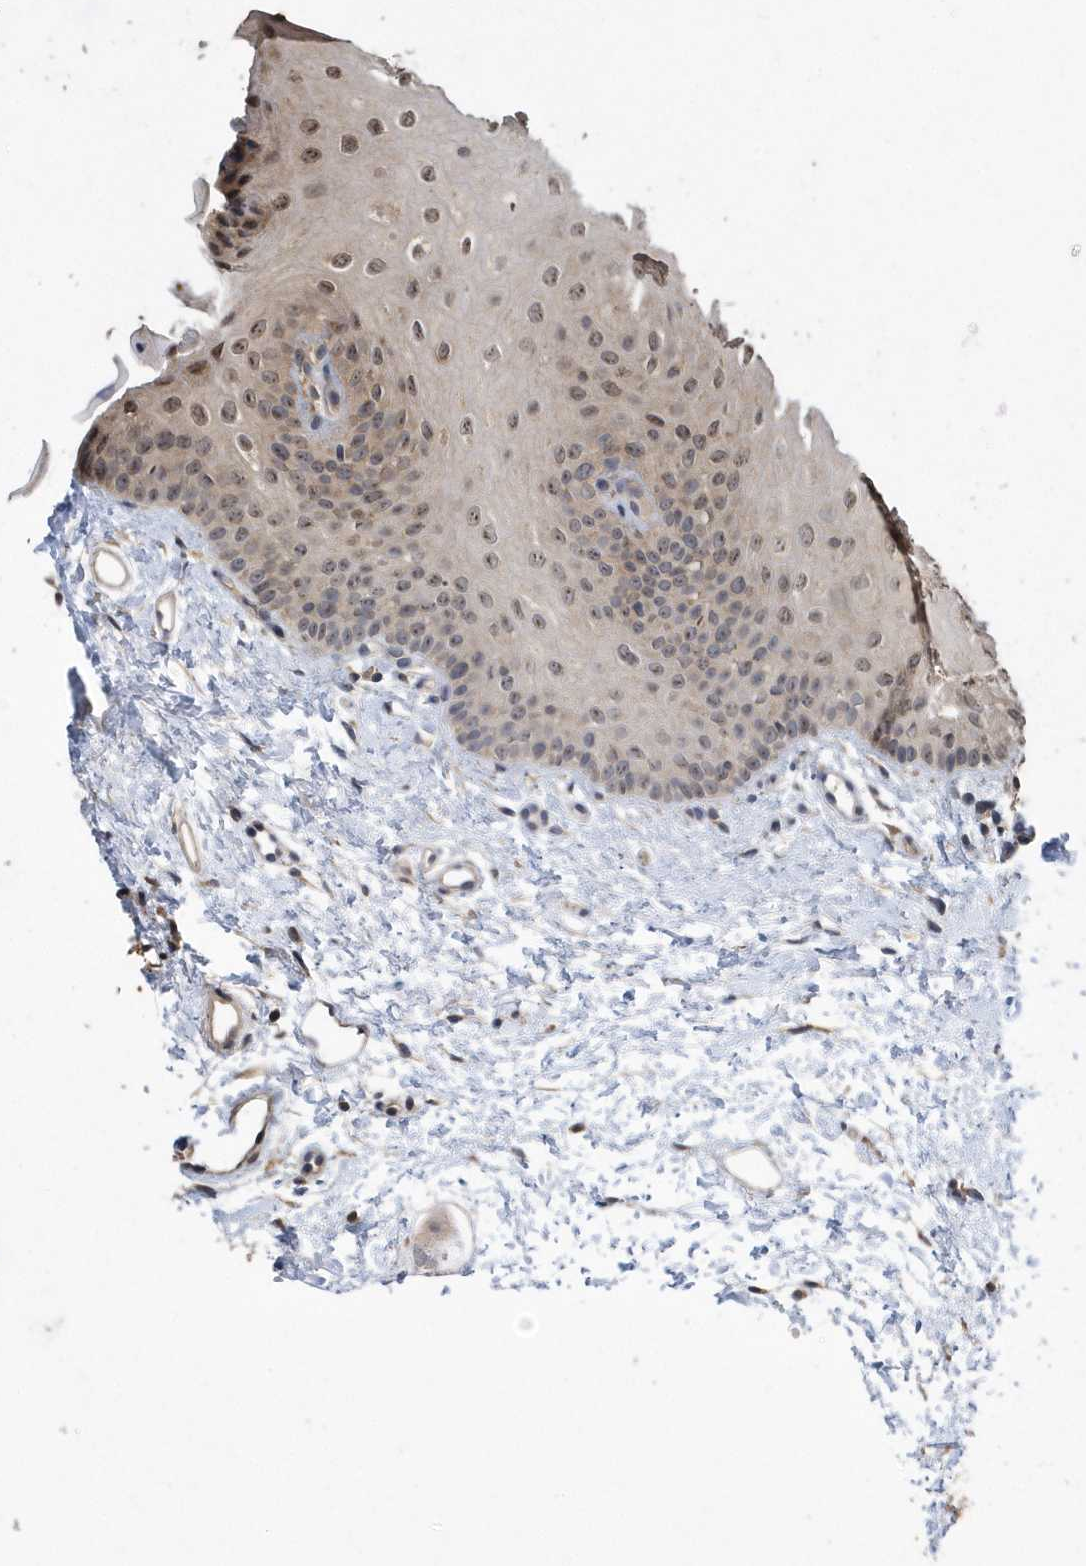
{"staining": {"intensity": "weak", "quantity": "25%-75%", "location": "nuclear"}, "tissue": "oral mucosa", "cell_type": "Squamous epithelial cells", "image_type": "normal", "snomed": [{"axis": "morphology", "description": "Normal tissue, NOS"}, {"axis": "topography", "description": "Oral tissue"}], "caption": "About 25%-75% of squamous epithelial cells in benign human oral mucosa demonstrate weak nuclear protein expression as visualized by brown immunohistochemical staining.", "gene": "WASHC5", "patient": {"sex": "female", "age": 68}}